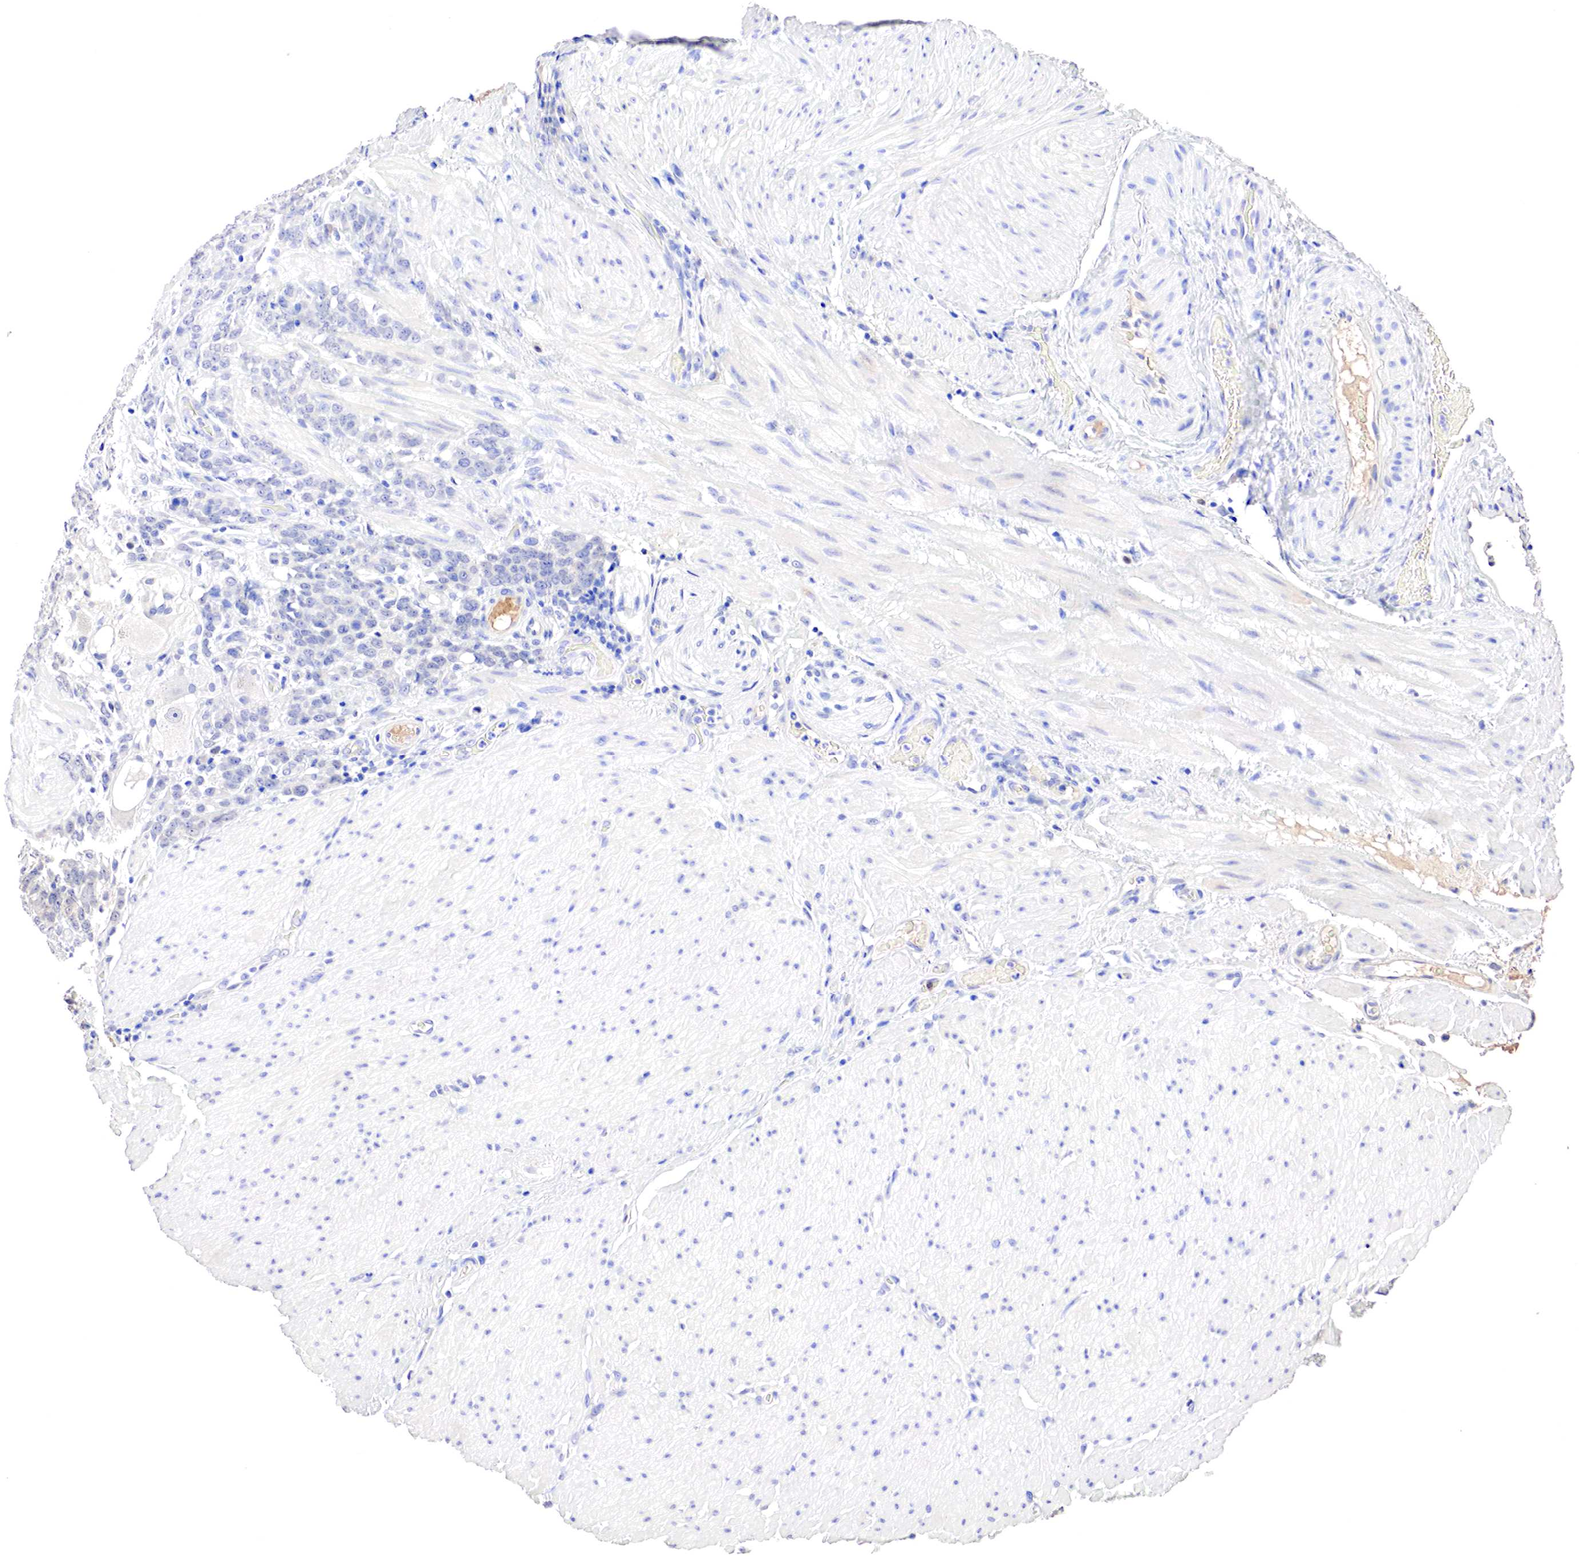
{"staining": {"intensity": "negative", "quantity": "none", "location": "none"}, "tissue": "stomach cancer", "cell_type": "Tumor cells", "image_type": "cancer", "snomed": [{"axis": "morphology", "description": "Adenocarcinoma, NOS"}, {"axis": "topography", "description": "Stomach, lower"}], "caption": "DAB (3,3'-diaminobenzidine) immunohistochemical staining of stomach adenocarcinoma reveals no significant positivity in tumor cells. The staining is performed using DAB brown chromogen with nuclei counter-stained in using hematoxylin.", "gene": "GATA1", "patient": {"sex": "male", "age": 88}}